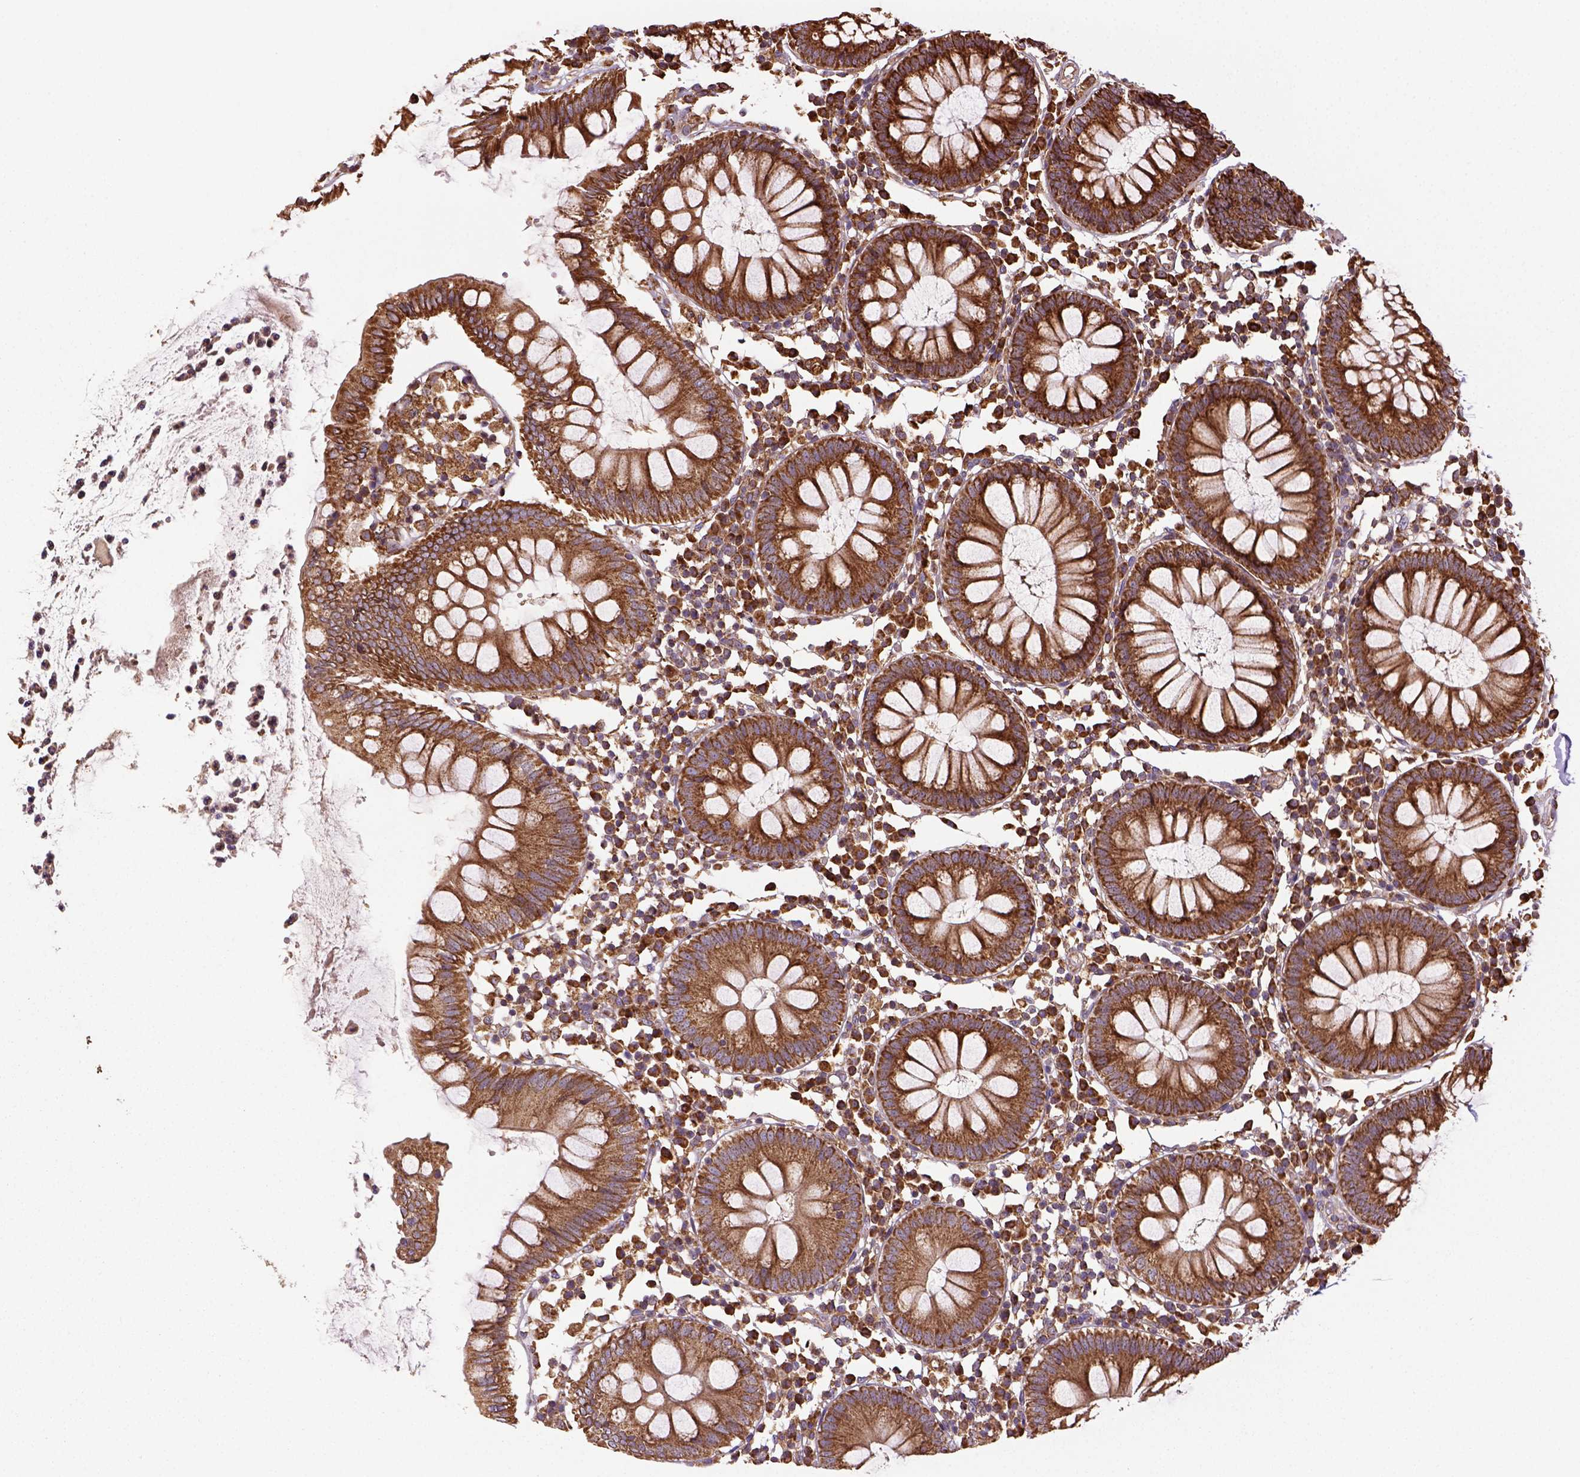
{"staining": {"intensity": "strong", "quantity": ">75%", "location": "cytoplasmic/membranous"}, "tissue": "colon", "cell_type": "Endothelial cells", "image_type": "normal", "snomed": [{"axis": "morphology", "description": "Normal tissue, NOS"}, {"axis": "morphology", "description": "Adenocarcinoma, NOS"}, {"axis": "topography", "description": "Colon"}], "caption": "High-power microscopy captured an IHC micrograph of normal colon, revealing strong cytoplasmic/membranous positivity in approximately >75% of endothelial cells.", "gene": "MAPK8IP3", "patient": {"sex": "male", "age": 83}}